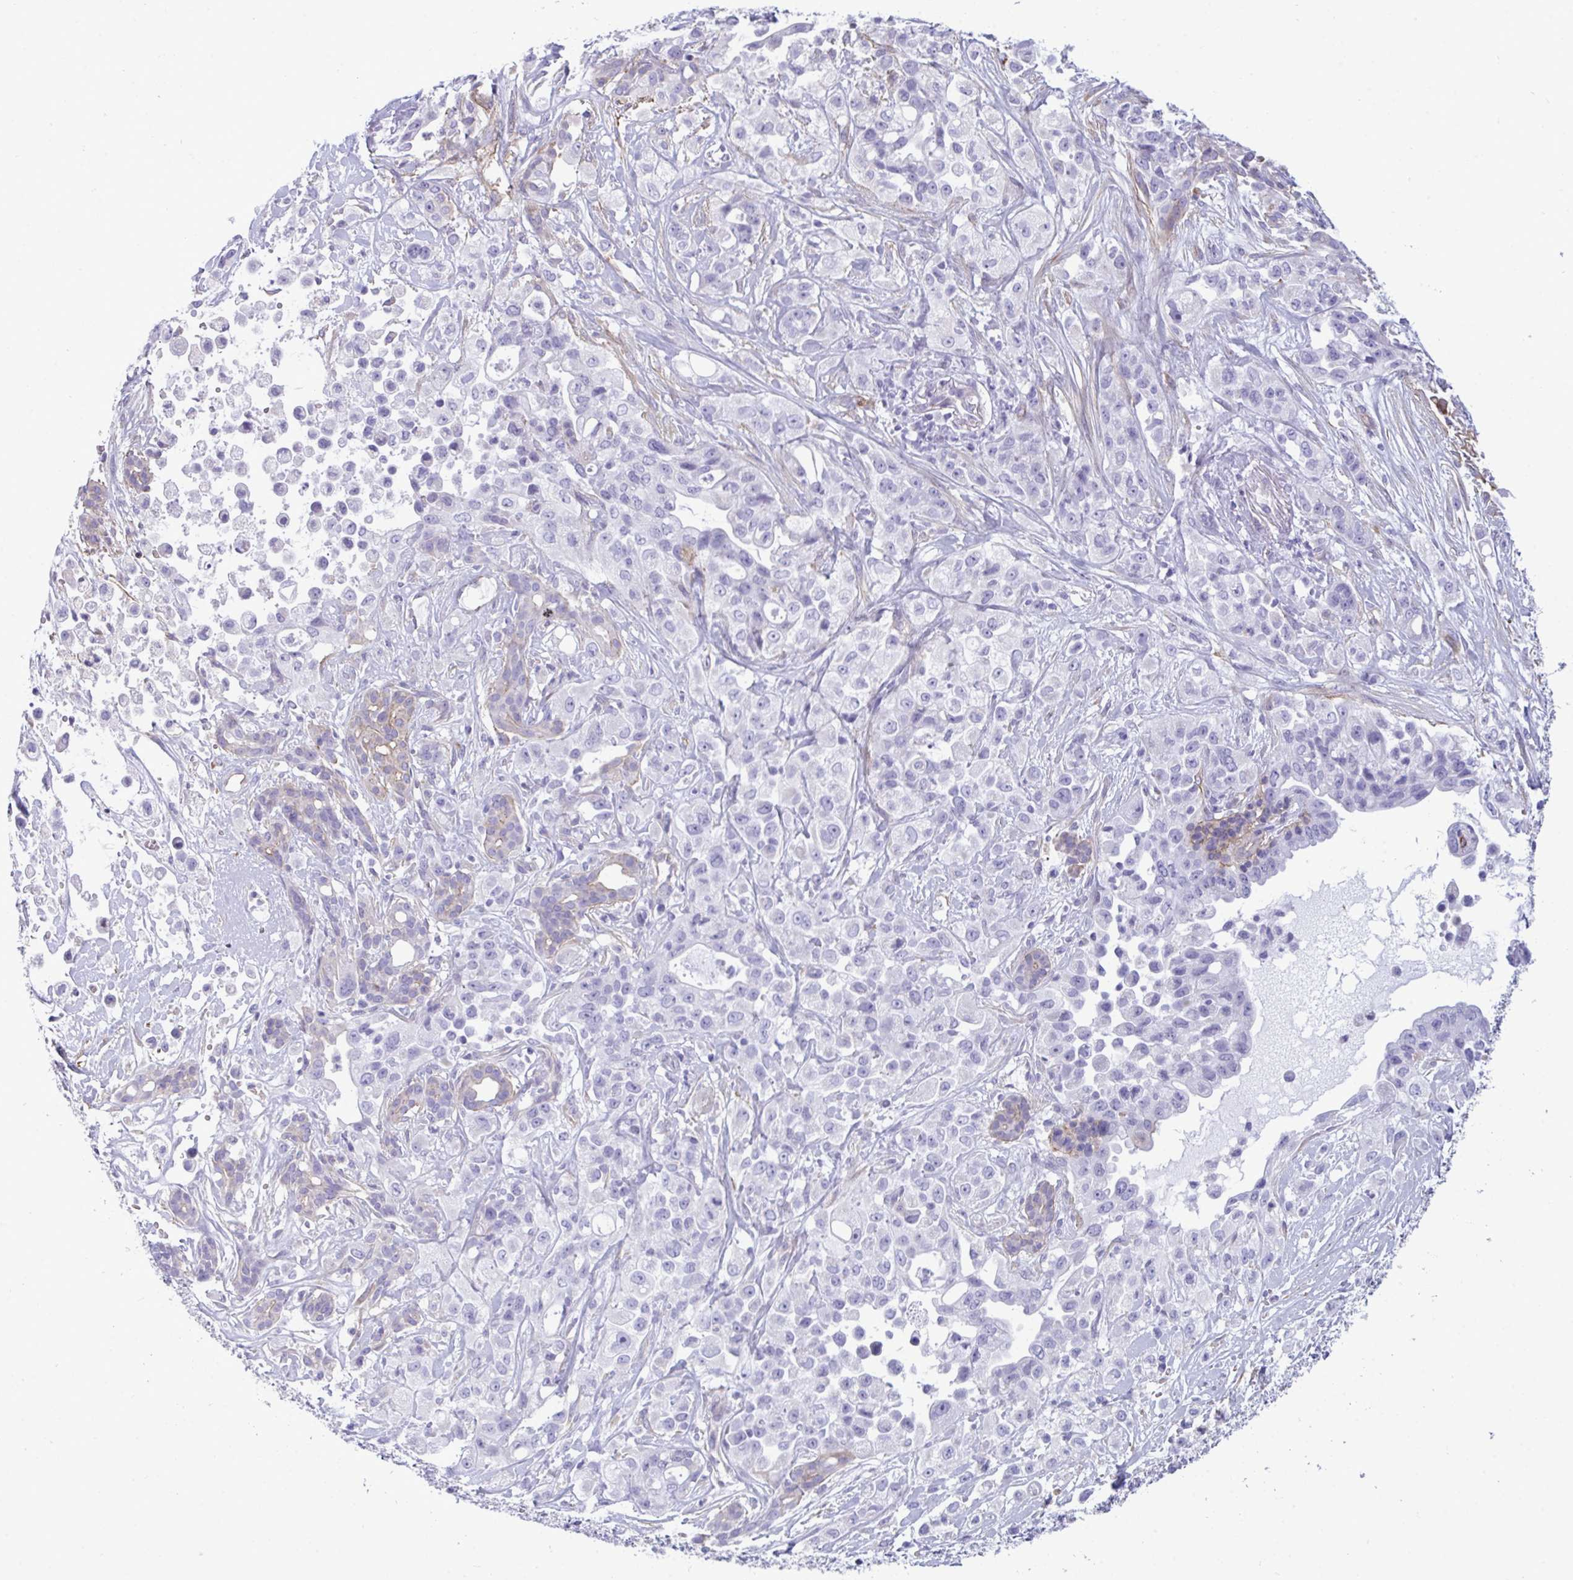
{"staining": {"intensity": "negative", "quantity": "none", "location": "none"}, "tissue": "pancreatic cancer", "cell_type": "Tumor cells", "image_type": "cancer", "snomed": [{"axis": "morphology", "description": "Adenocarcinoma, NOS"}, {"axis": "topography", "description": "Pancreas"}], "caption": "High magnification brightfield microscopy of pancreatic cancer stained with DAB (brown) and counterstained with hematoxylin (blue): tumor cells show no significant positivity.", "gene": "MYH10", "patient": {"sex": "male", "age": 44}}